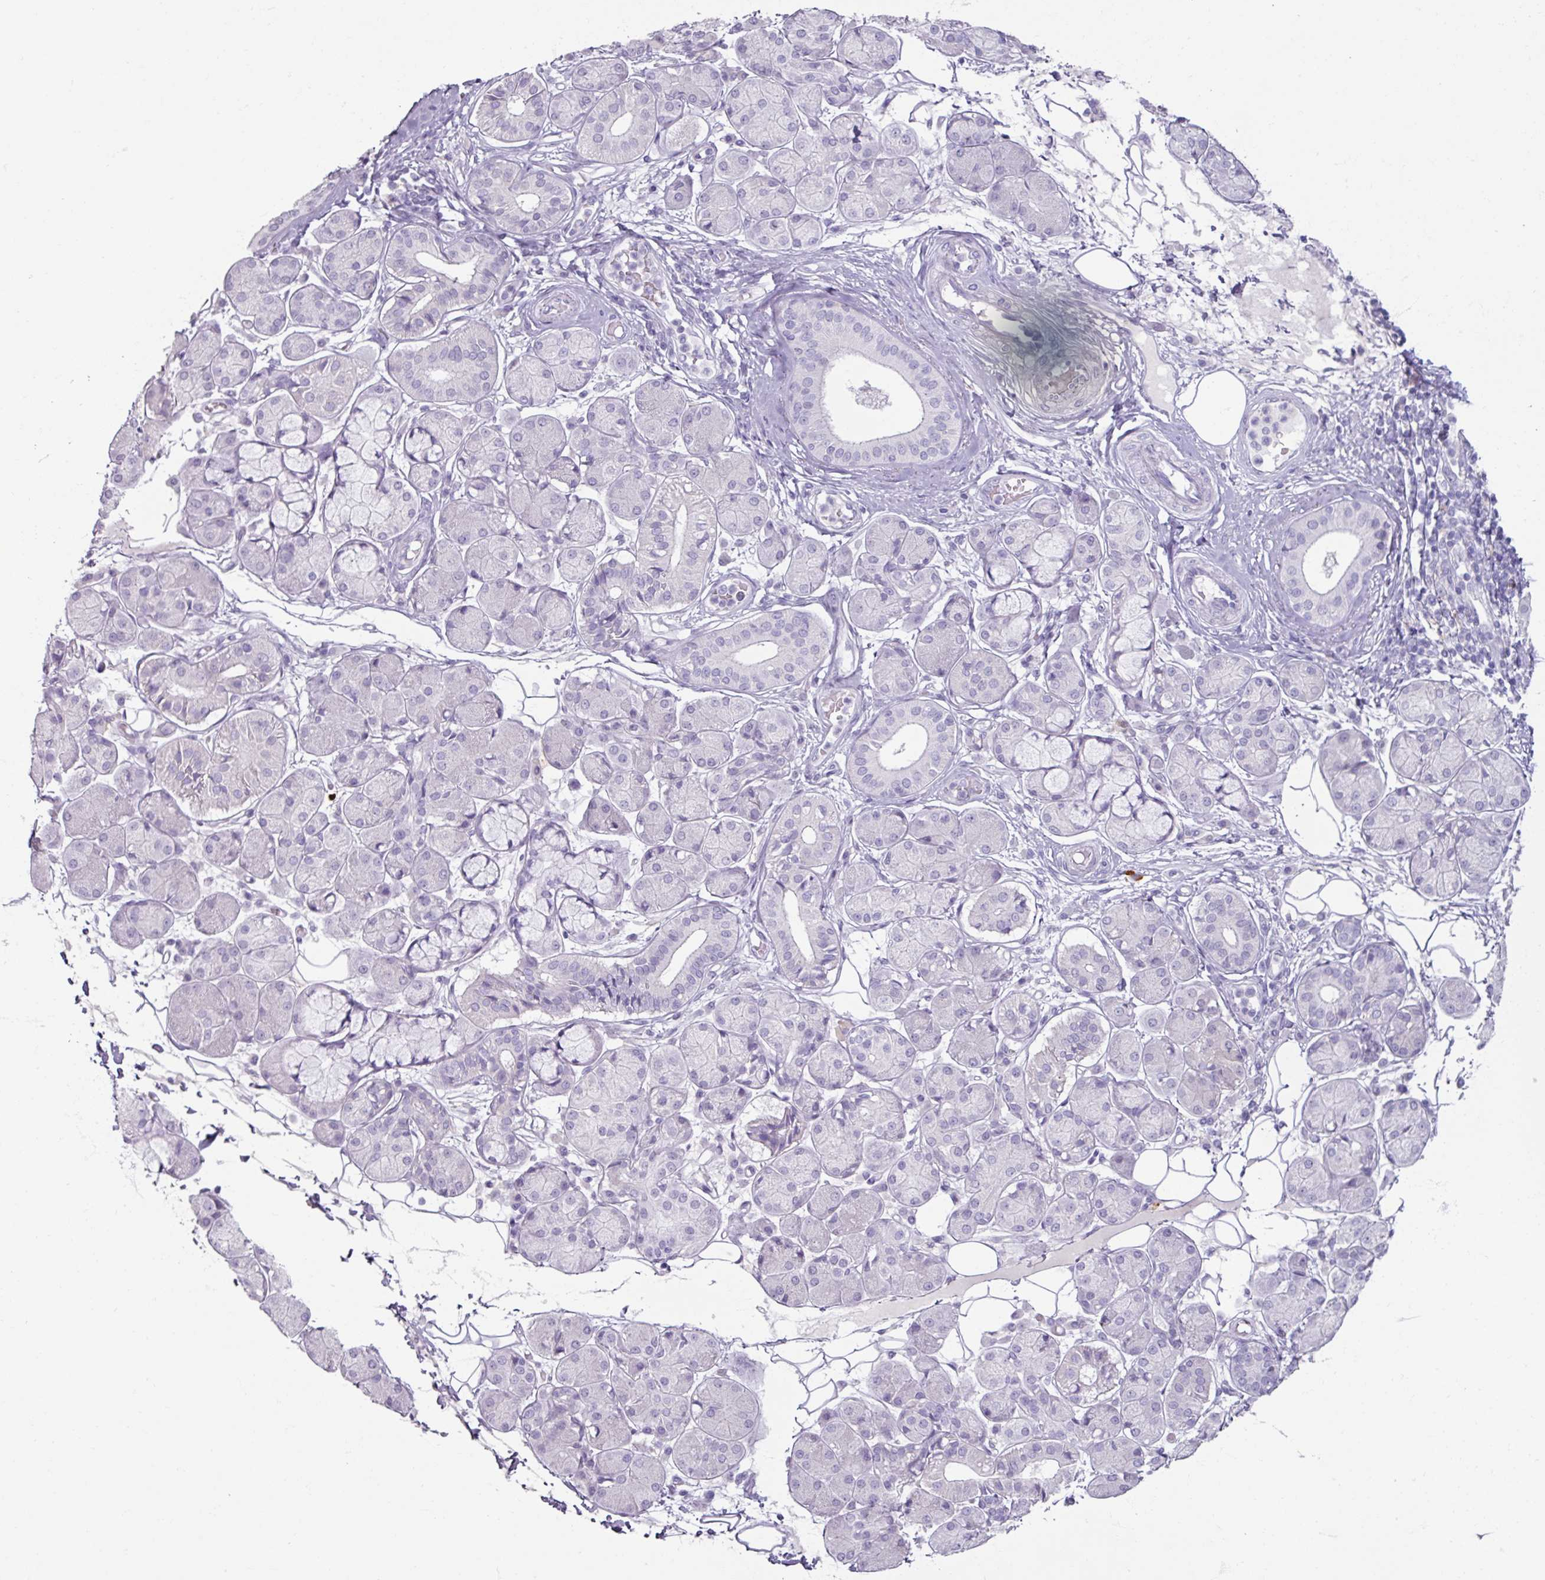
{"staining": {"intensity": "negative", "quantity": "none", "location": "none"}, "tissue": "salivary gland", "cell_type": "Glandular cells", "image_type": "normal", "snomed": [{"axis": "morphology", "description": "Squamous cell carcinoma, NOS"}, {"axis": "topography", "description": "Skin"}, {"axis": "topography", "description": "Head-Neck"}], "caption": "DAB immunohistochemical staining of benign human salivary gland displays no significant expression in glandular cells.", "gene": "SLC27A5", "patient": {"sex": "male", "age": 80}}